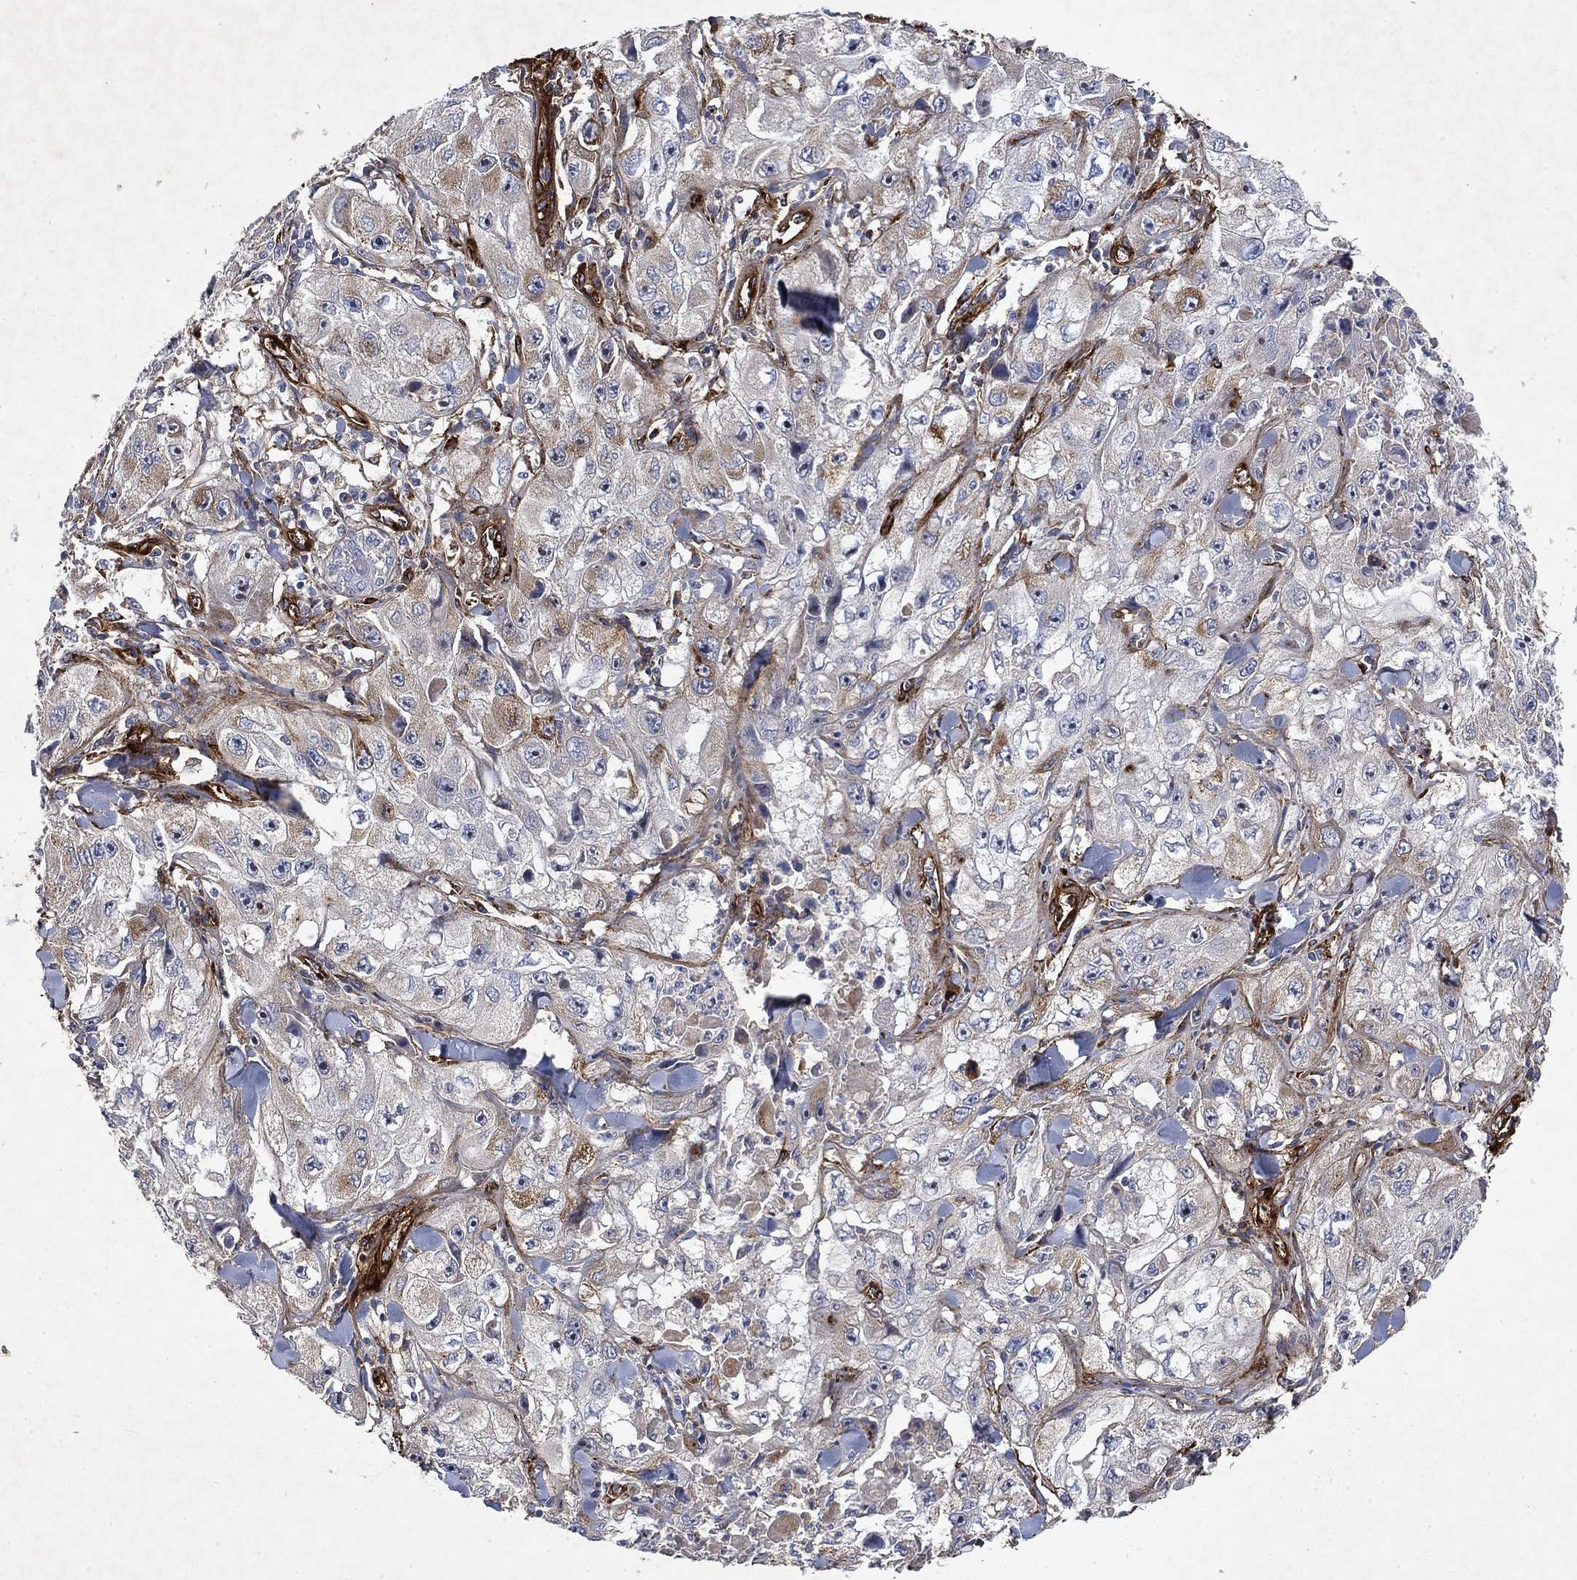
{"staining": {"intensity": "negative", "quantity": "none", "location": "none"}, "tissue": "skin cancer", "cell_type": "Tumor cells", "image_type": "cancer", "snomed": [{"axis": "morphology", "description": "Squamous cell carcinoma, NOS"}, {"axis": "topography", "description": "Skin"}, {"axis": "topography", "description": "Subcutis"}], "caption": "IHC histopathology image of skin cancer stained for a protein (brown), which reveals no expression in tumor cells.", "gene": "COL4A2", "patient": {"sex": "male", "age": 73}}